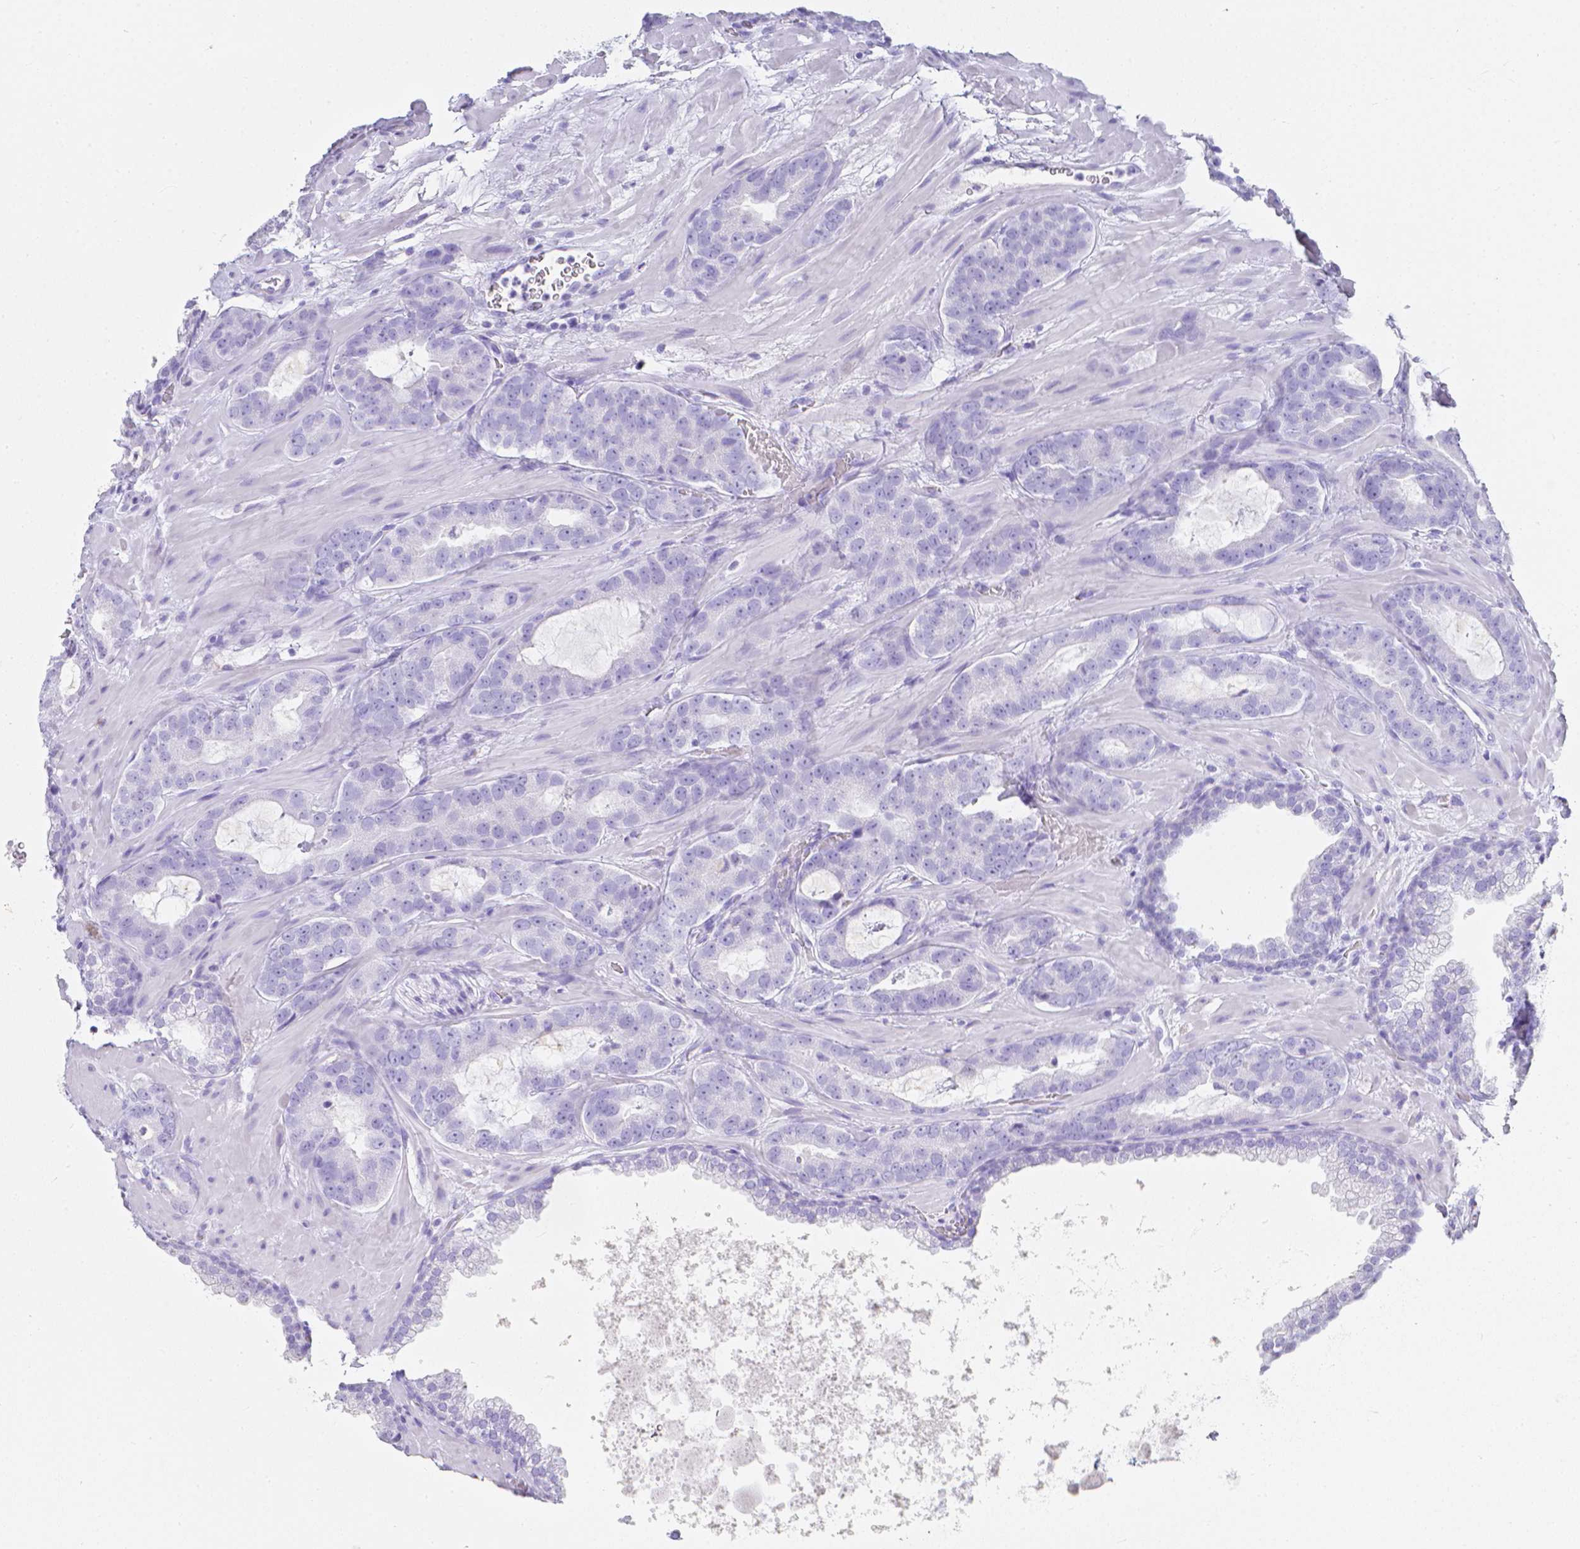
{"staining": {"intensity": "negative", "quantity": "none", "location": "none"}, "tissue": "prostate cancer", "cell_type": "Tumor cells", "image_type": "cancer", "snomed": [{"axis": "morphology", "description": "Adenocarcinoma, Low grade"}, {"axis": "topography", "description": "Prostate"}], "caption": "Protein analysis of prostate cancer displays no significant staining in tumor cells.", "gene": "LGALS4", "patient": {"sex": "male", "age": 62}}